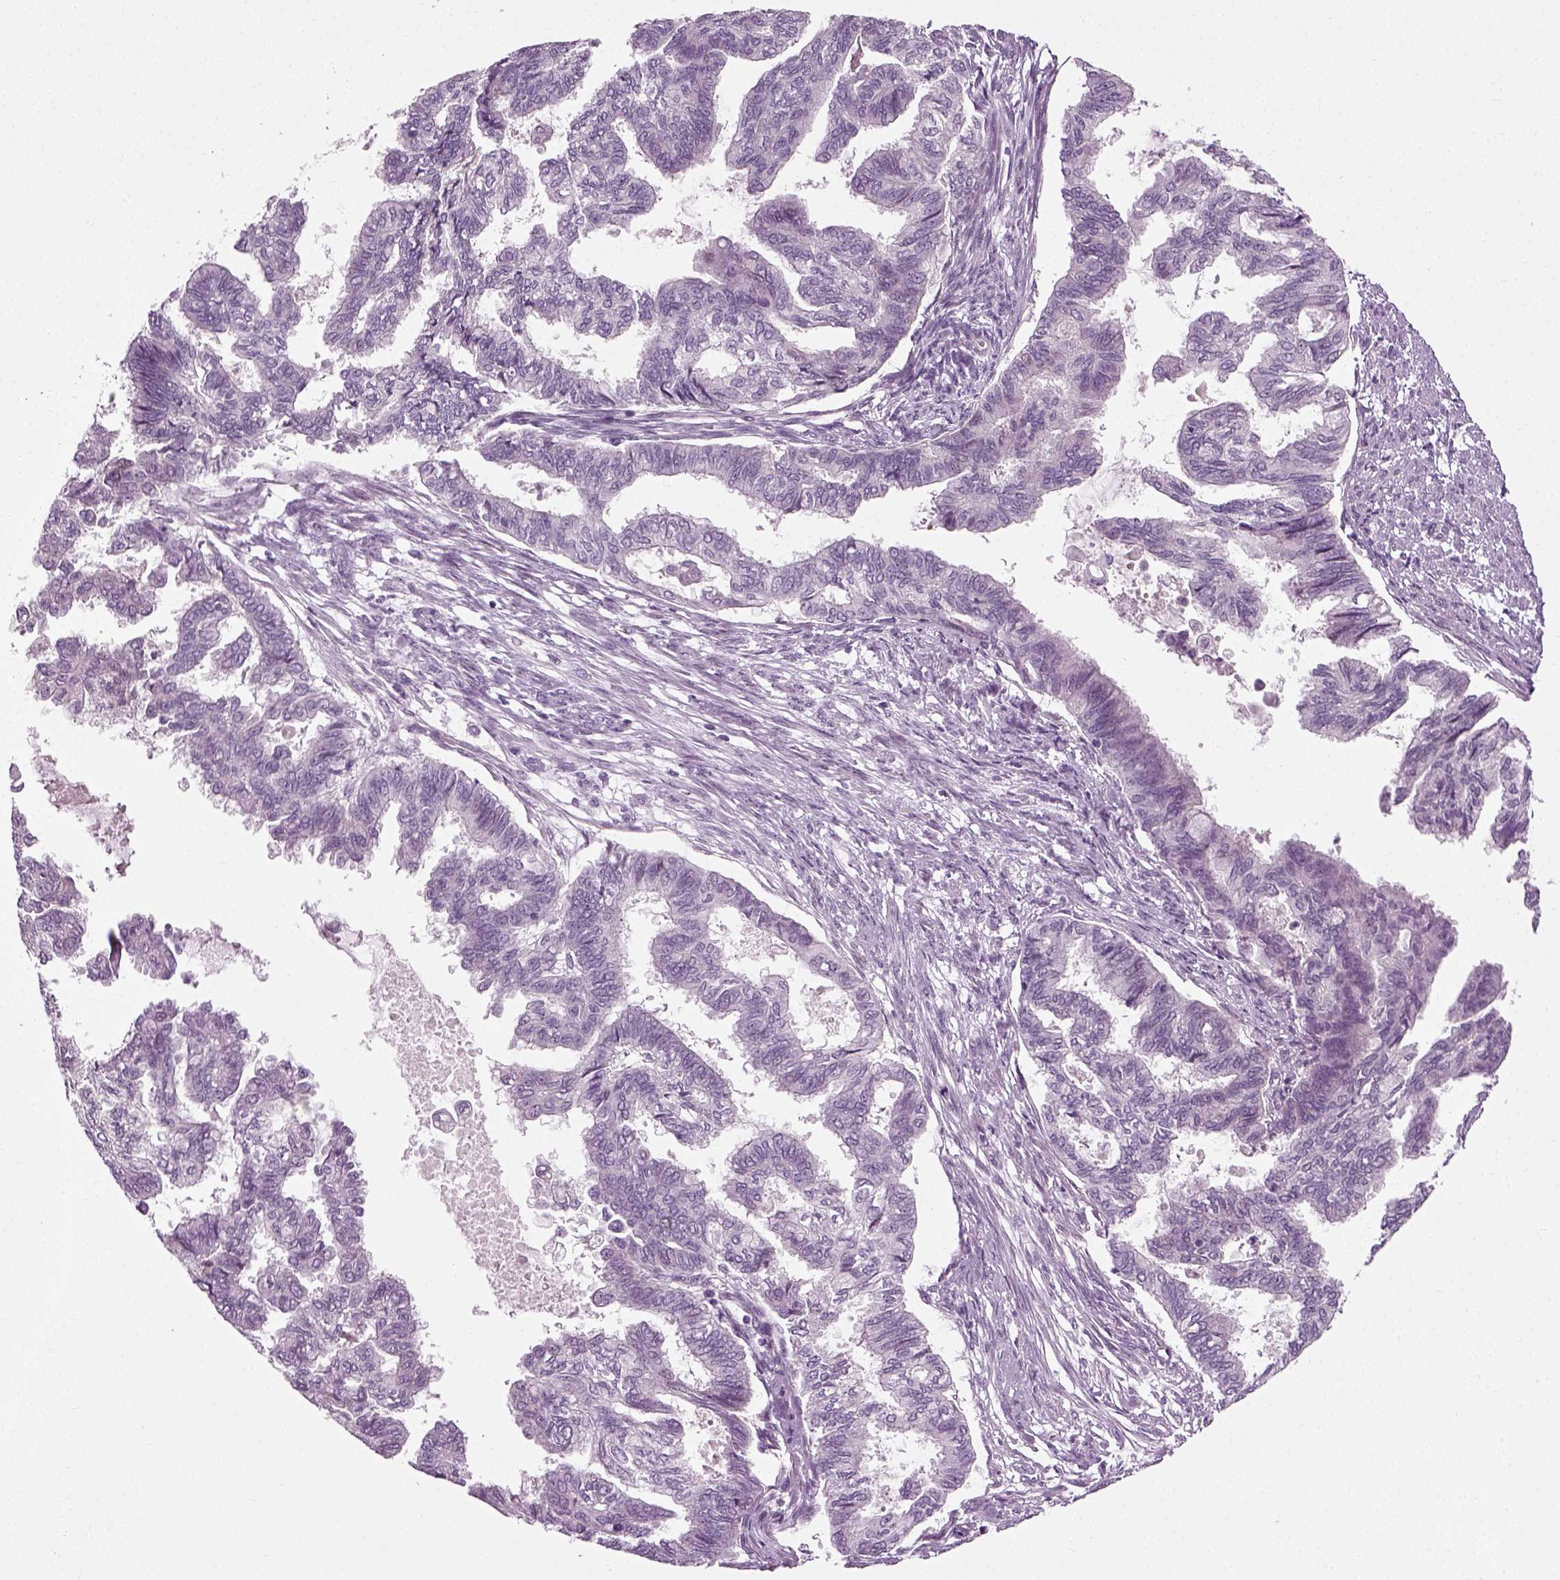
{"staining": {"intensity": "negative", "quantity": "none", "location": "none"}, "tissue": "endometrial cancer", "cell_type": "Tumor cells", "image_type": "cancer", "snomed": [{"axis": "morphology", "description": "Adenocarcinoma, NOS"}, {"axis": "topography", "description": "Endometrium"}], "caption": "Endometrial cancer was stained to show a protein in brown. There is no significant expression in tumor cells.", "gene": "SCG5", "patient": {"sex": "female", "age": 86}}